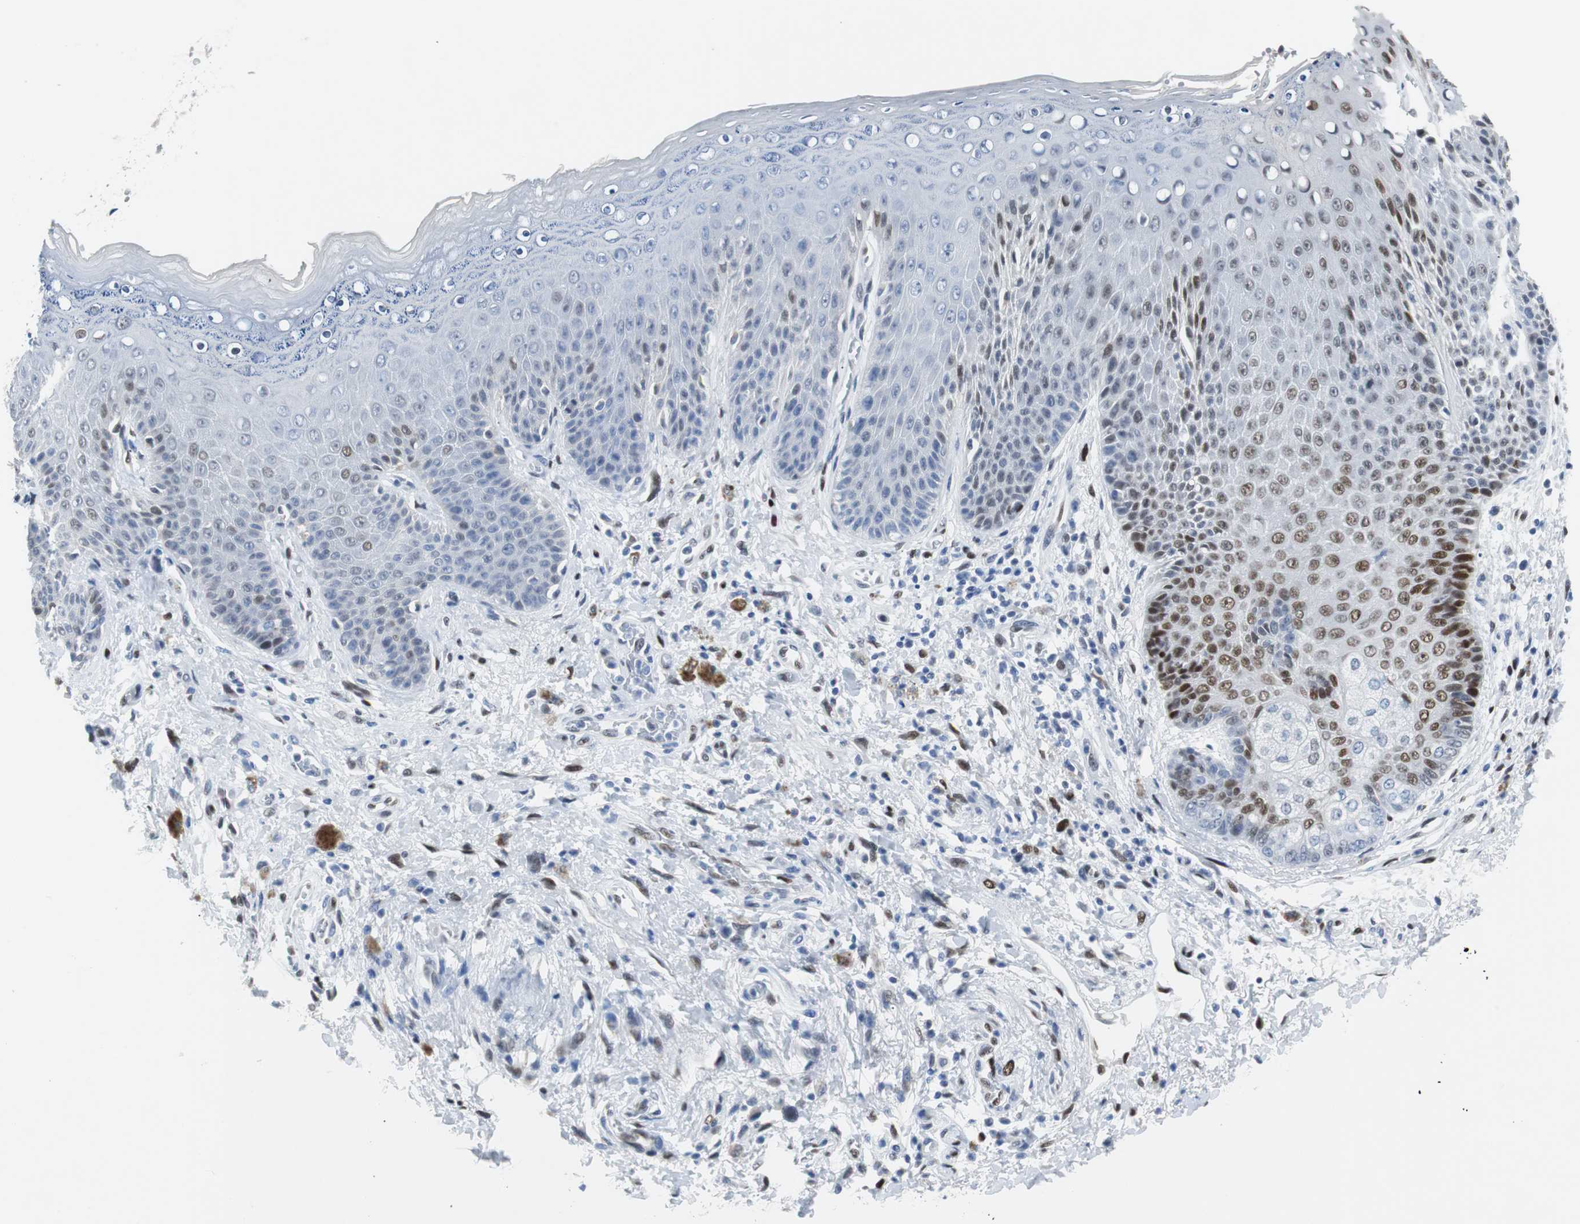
{"staining": {"intensity": "strong", "quantity": "25%-75%", "location": "nuclear"}, "tissue": "skin", "cell_type": "Epidermal cells", "image_type": "normal", "snomed": [{"axis": "morphology", "description": "Normal tissue, NOS"}, {"axis": "topography", "description": "Anal"}], "caption": "Immunohistochemistry (IHC) micrograph of unremarkable skin: skin stained using immunohistochemistry (IHC) exhibits high levels of strong protein expression localized specifically in the nuclear of epidermal cells, appearing as a nuclear brown color.", "gene": "JUN", "patient": {"sex": "female", "age": 46}}